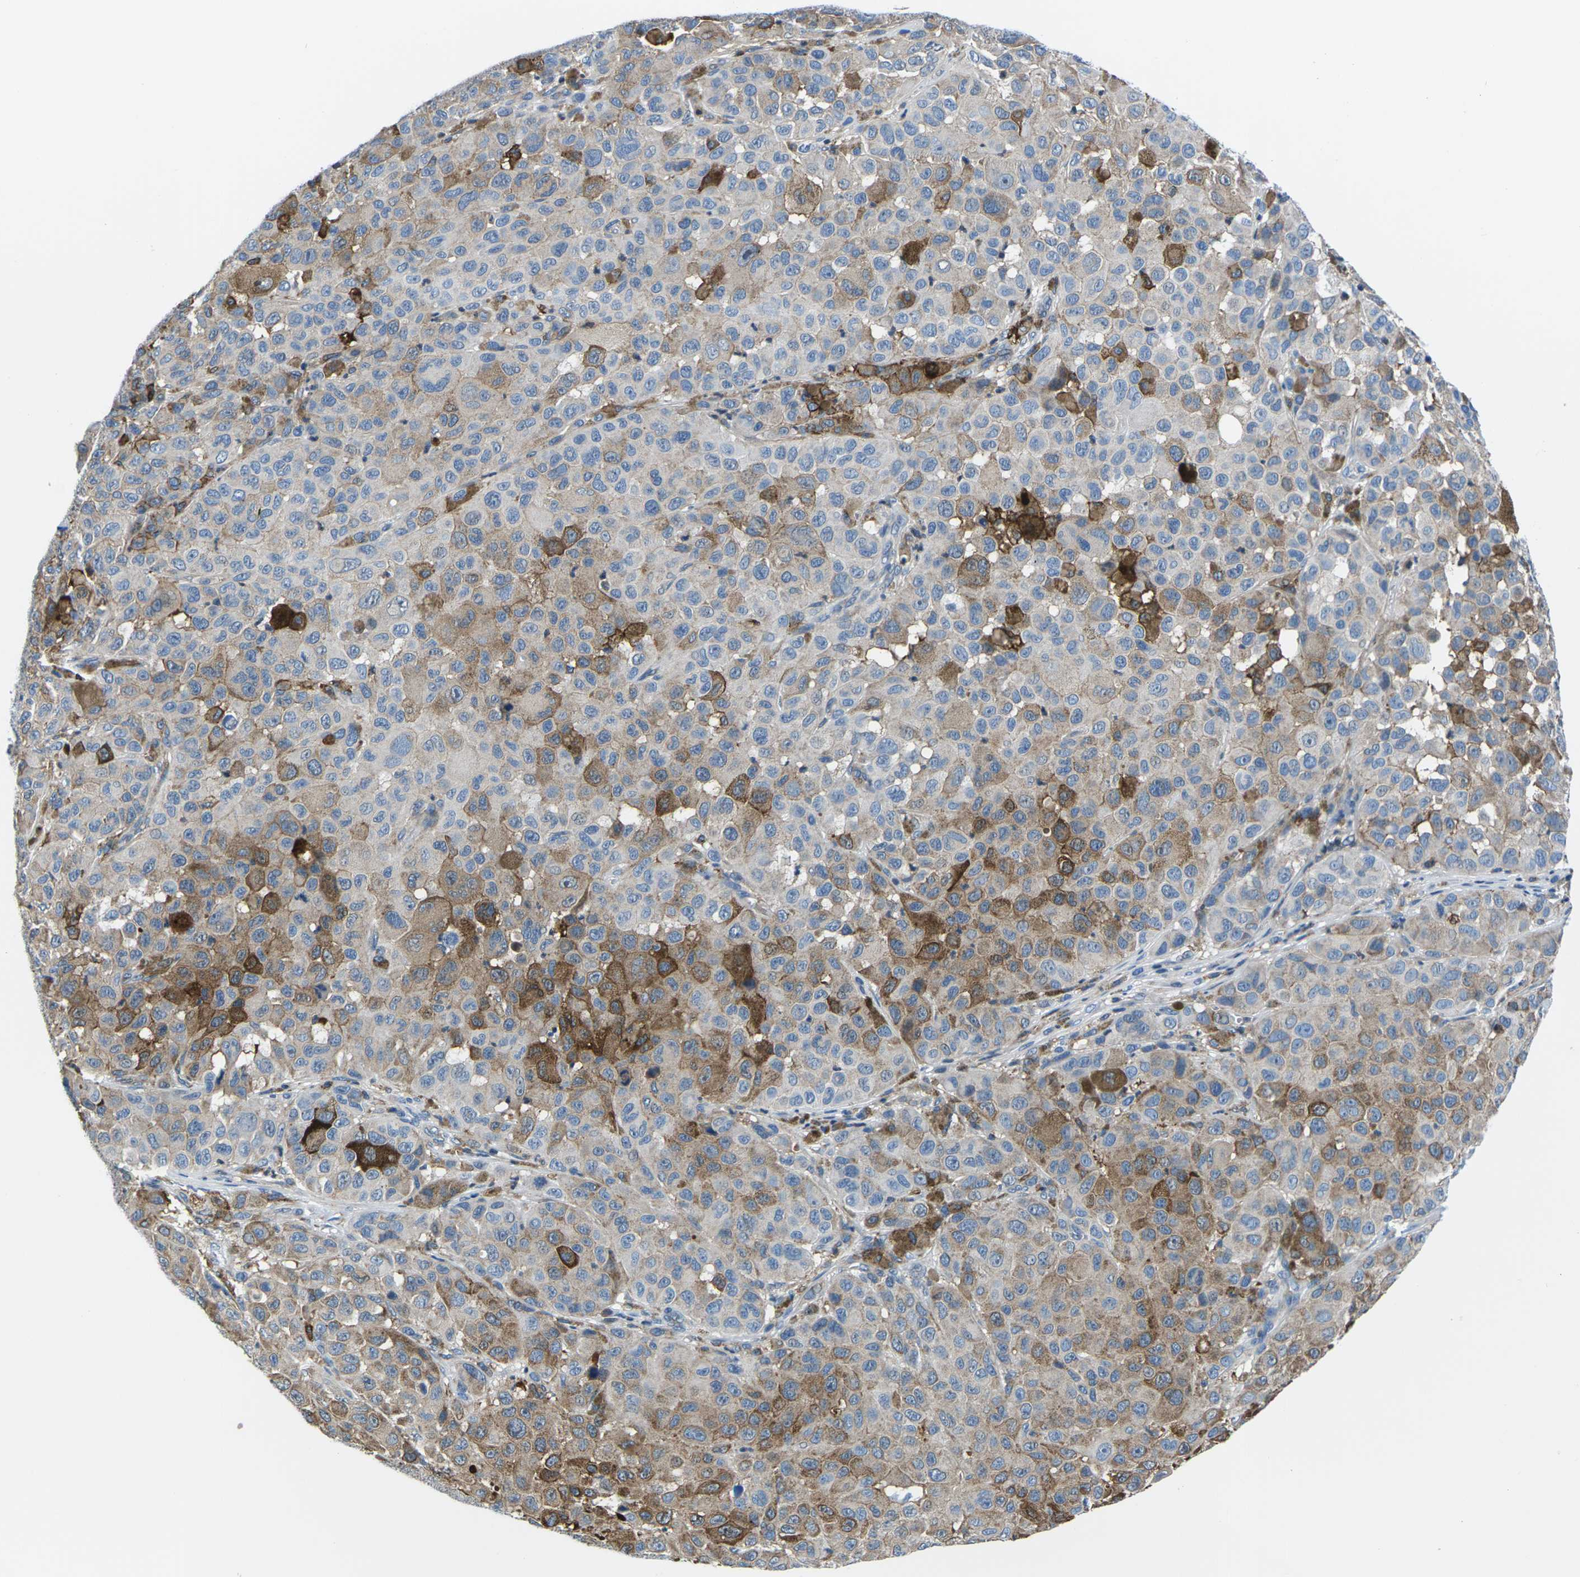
{"staining": {"intensity": "strong", "quantity": "25%-75%", "location": "cytoplasmic/membranous"}, "tissue": "melanoma", "cell_type": "Tumor cells", "image_type": "cancer", "snomed": [{"axis": "morphology", "description": "Malignant melanoma, NOS"}, {"axis": "topography", "description": "Skin"}], "caption": "A brown stain highlights strong cytoplasmic/membranous staining of a protein in human melanoma tumor cells.", "gene": "SOCS4", "patient": {"sex": "male", "age": 96}}